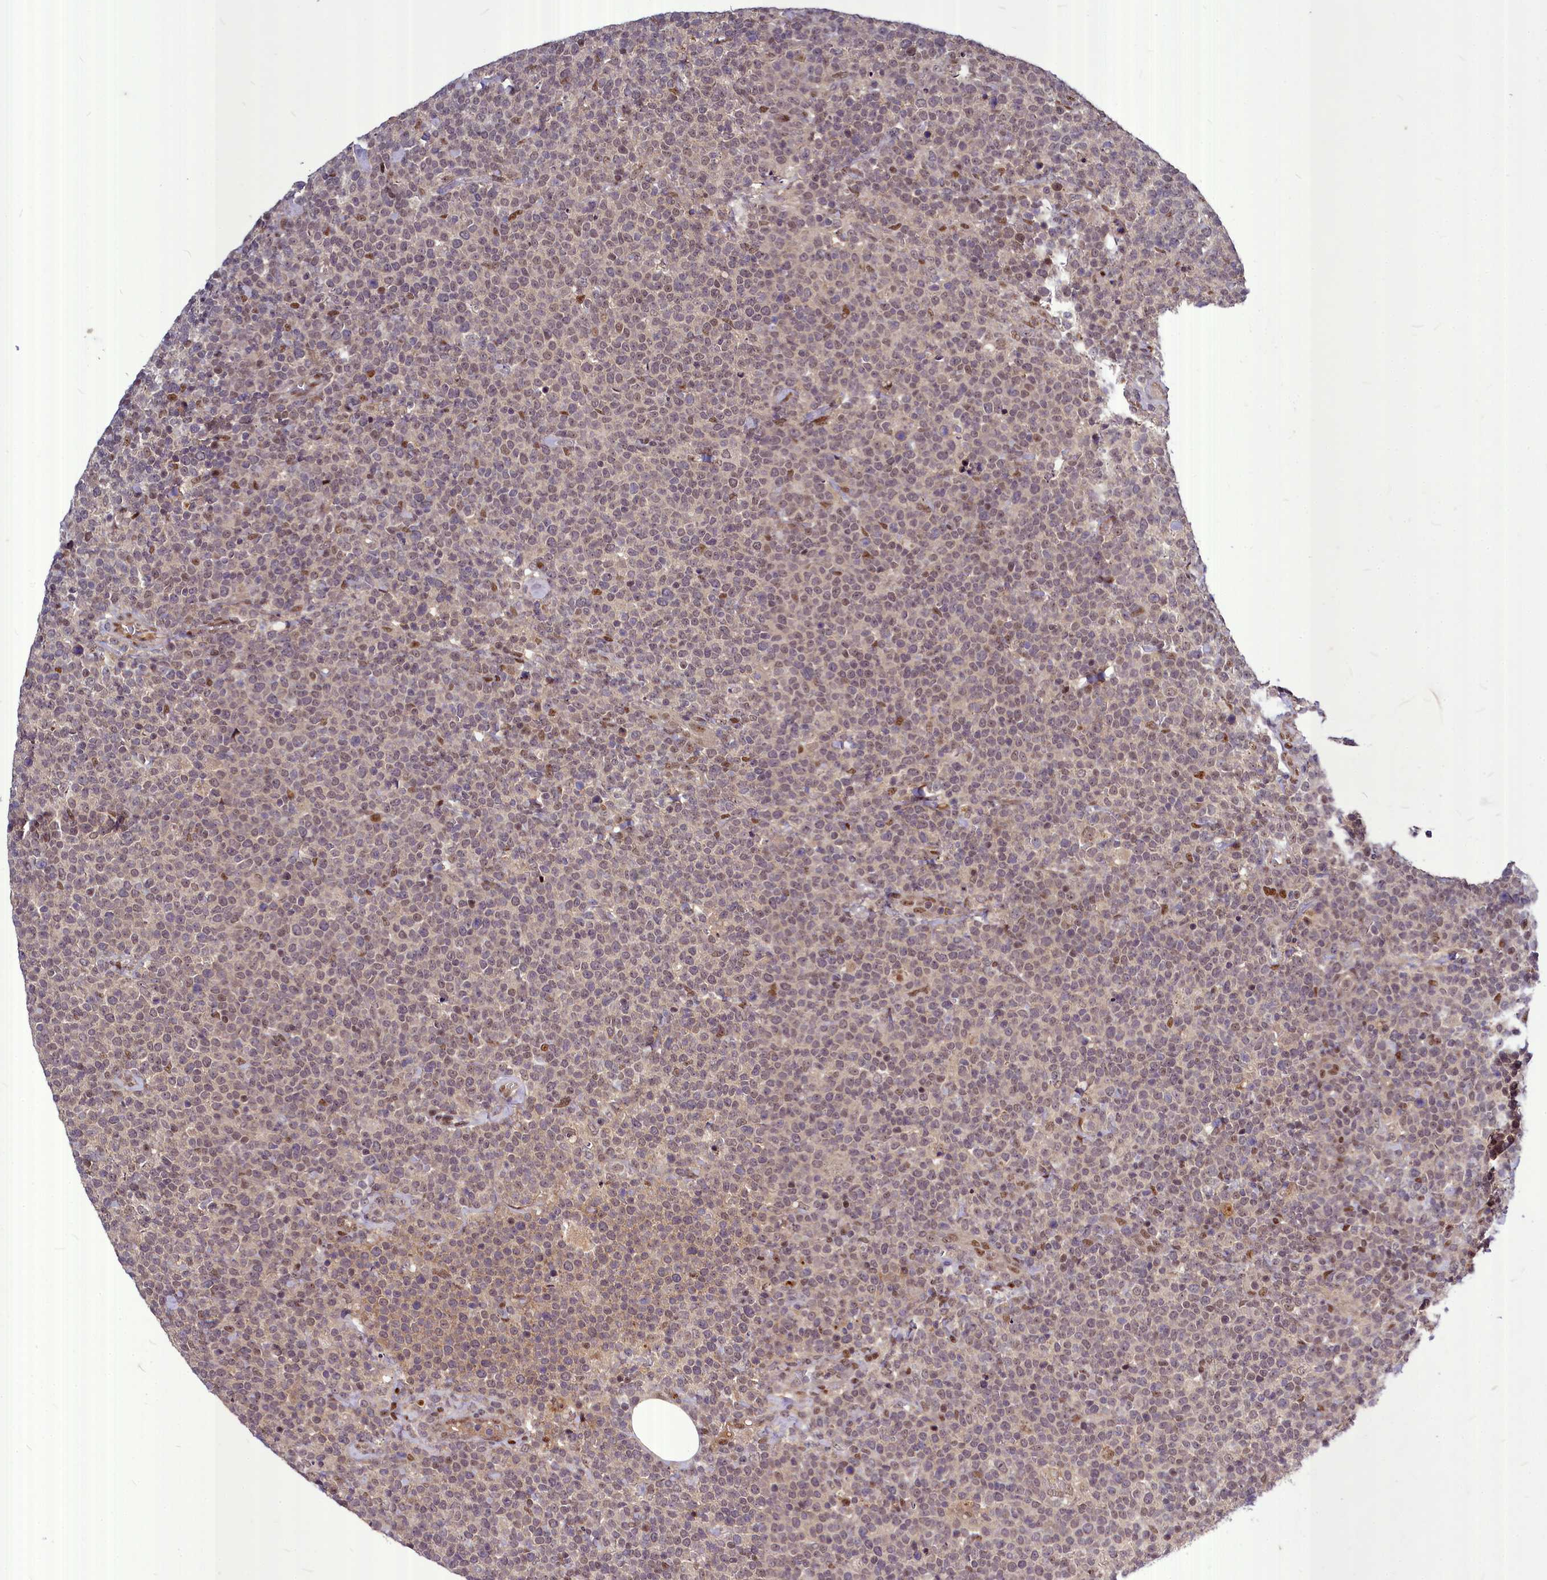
{"staining": {"intensity": "weak", "quantity": "25%-75%", "location": "nuclear"}, "tissue": "lymphoma", "cell_type": "Tumor cells", "image_type": "cancer", "snomed": [{"axis": "morphology", "description": "Malignant lymphoma, non-Hodgkin's type, High grade"}, {"axis": "topography", "description": "Lymph node"}], "caption": "IHC image of neoplastic tissue: lymphoma stained using immunohistochemistry (IHC) shows low levels of weak protein expression localized specifically in the nuclear of tumor cells, appearing as a nuclear brown color.", "gene": "MAML2", "patient": {"sex": "male", "age": 61}}